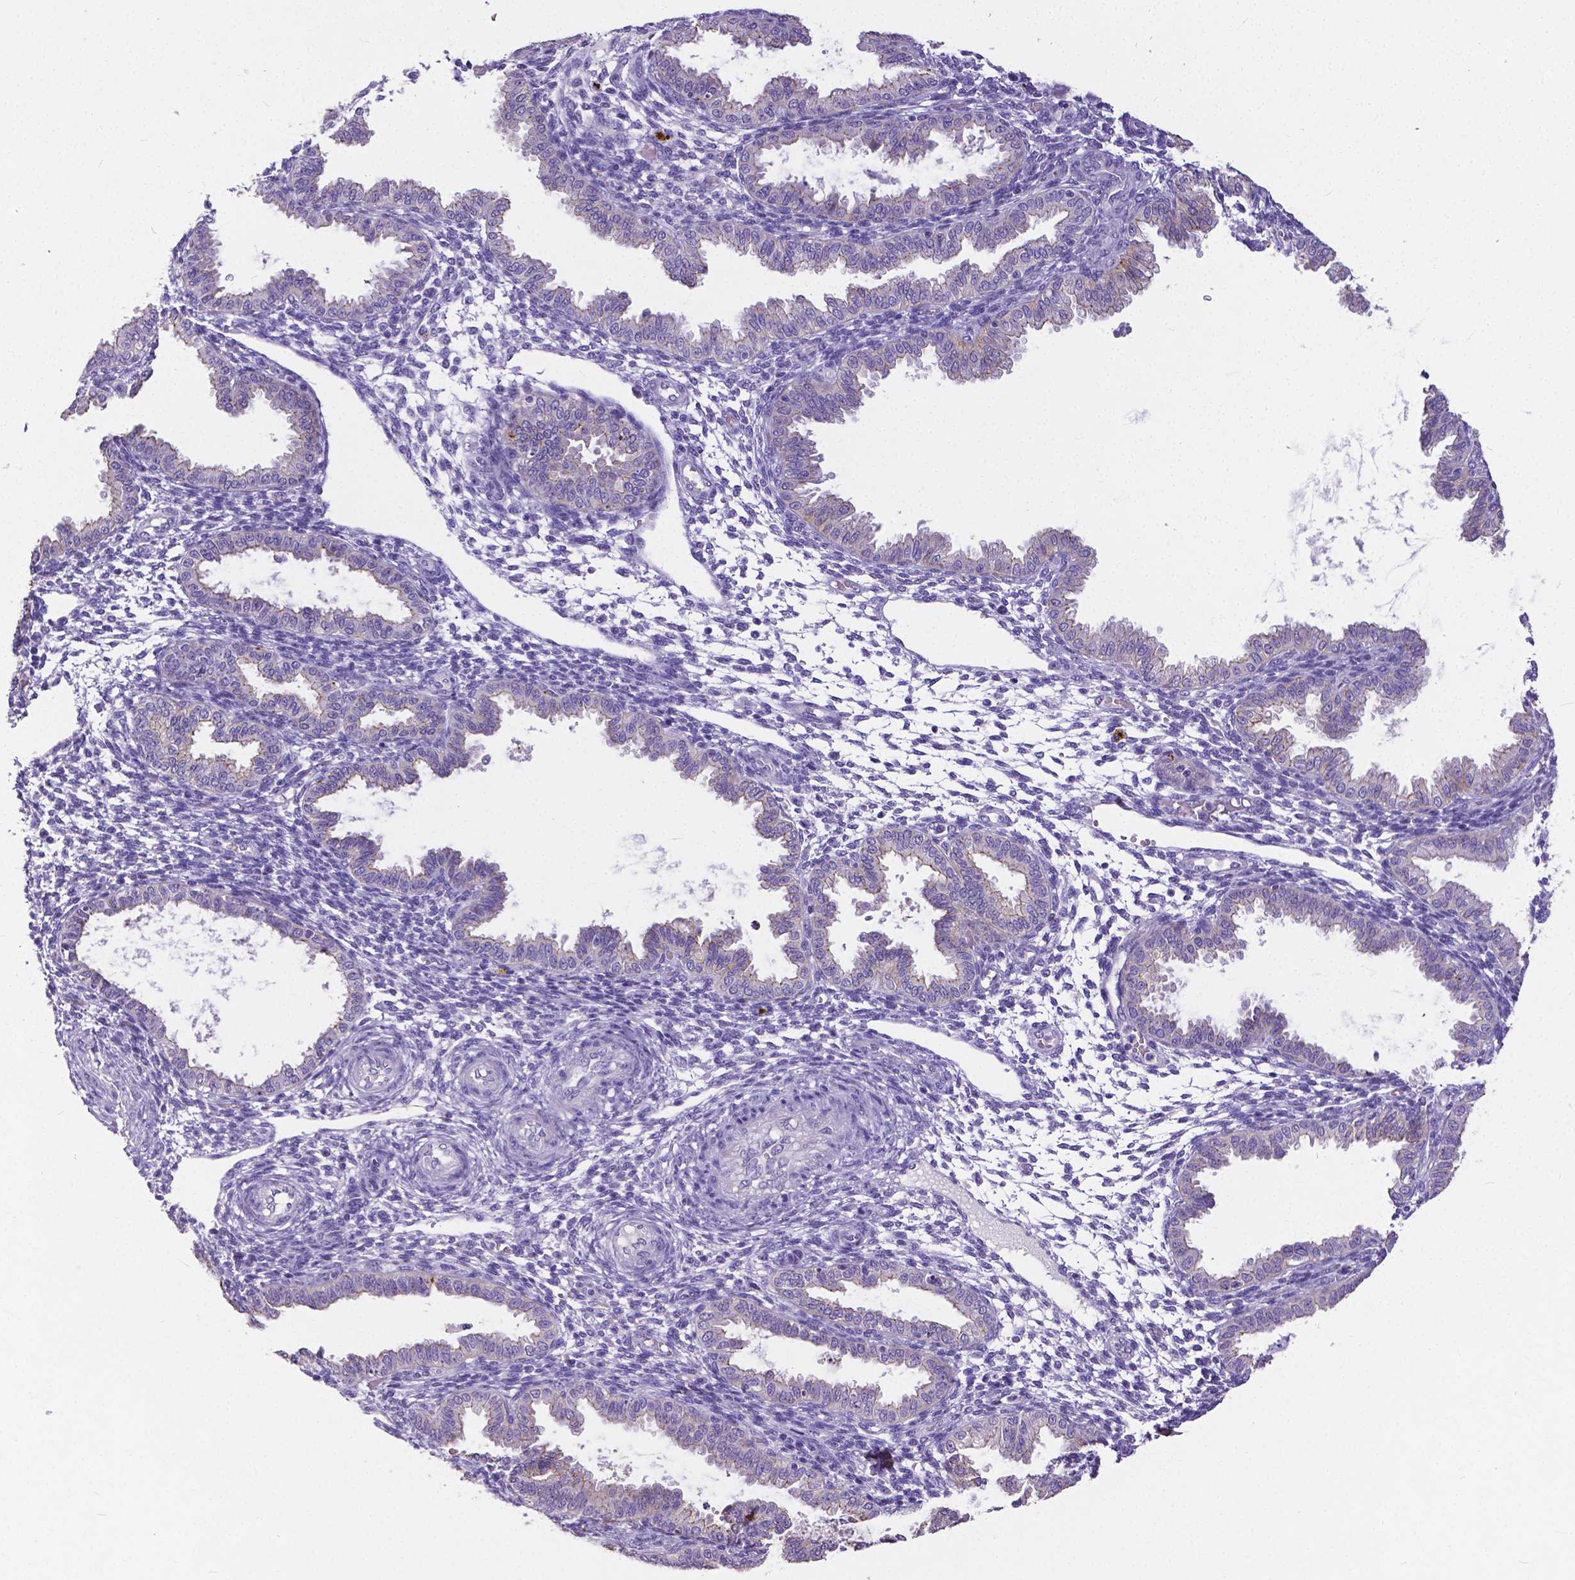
{"staining": {"intensity": "negative", "quantity": "none", "location": "none"}, "tissue": "endometrium", "cell_type": "Cells in endometrial stroma", "image_type": "normal", "snomed": [{"axis": "morphology", "description": "Normal tissue, NOS"}, {"axis": "topography", "description": "Endometrium"}], "caption": "The histopathology image reveals no staining of cells in endometrial stroma in normal endometrium.", "gene": "OCLN", "patient": {"sex": "female", "age": 33}}